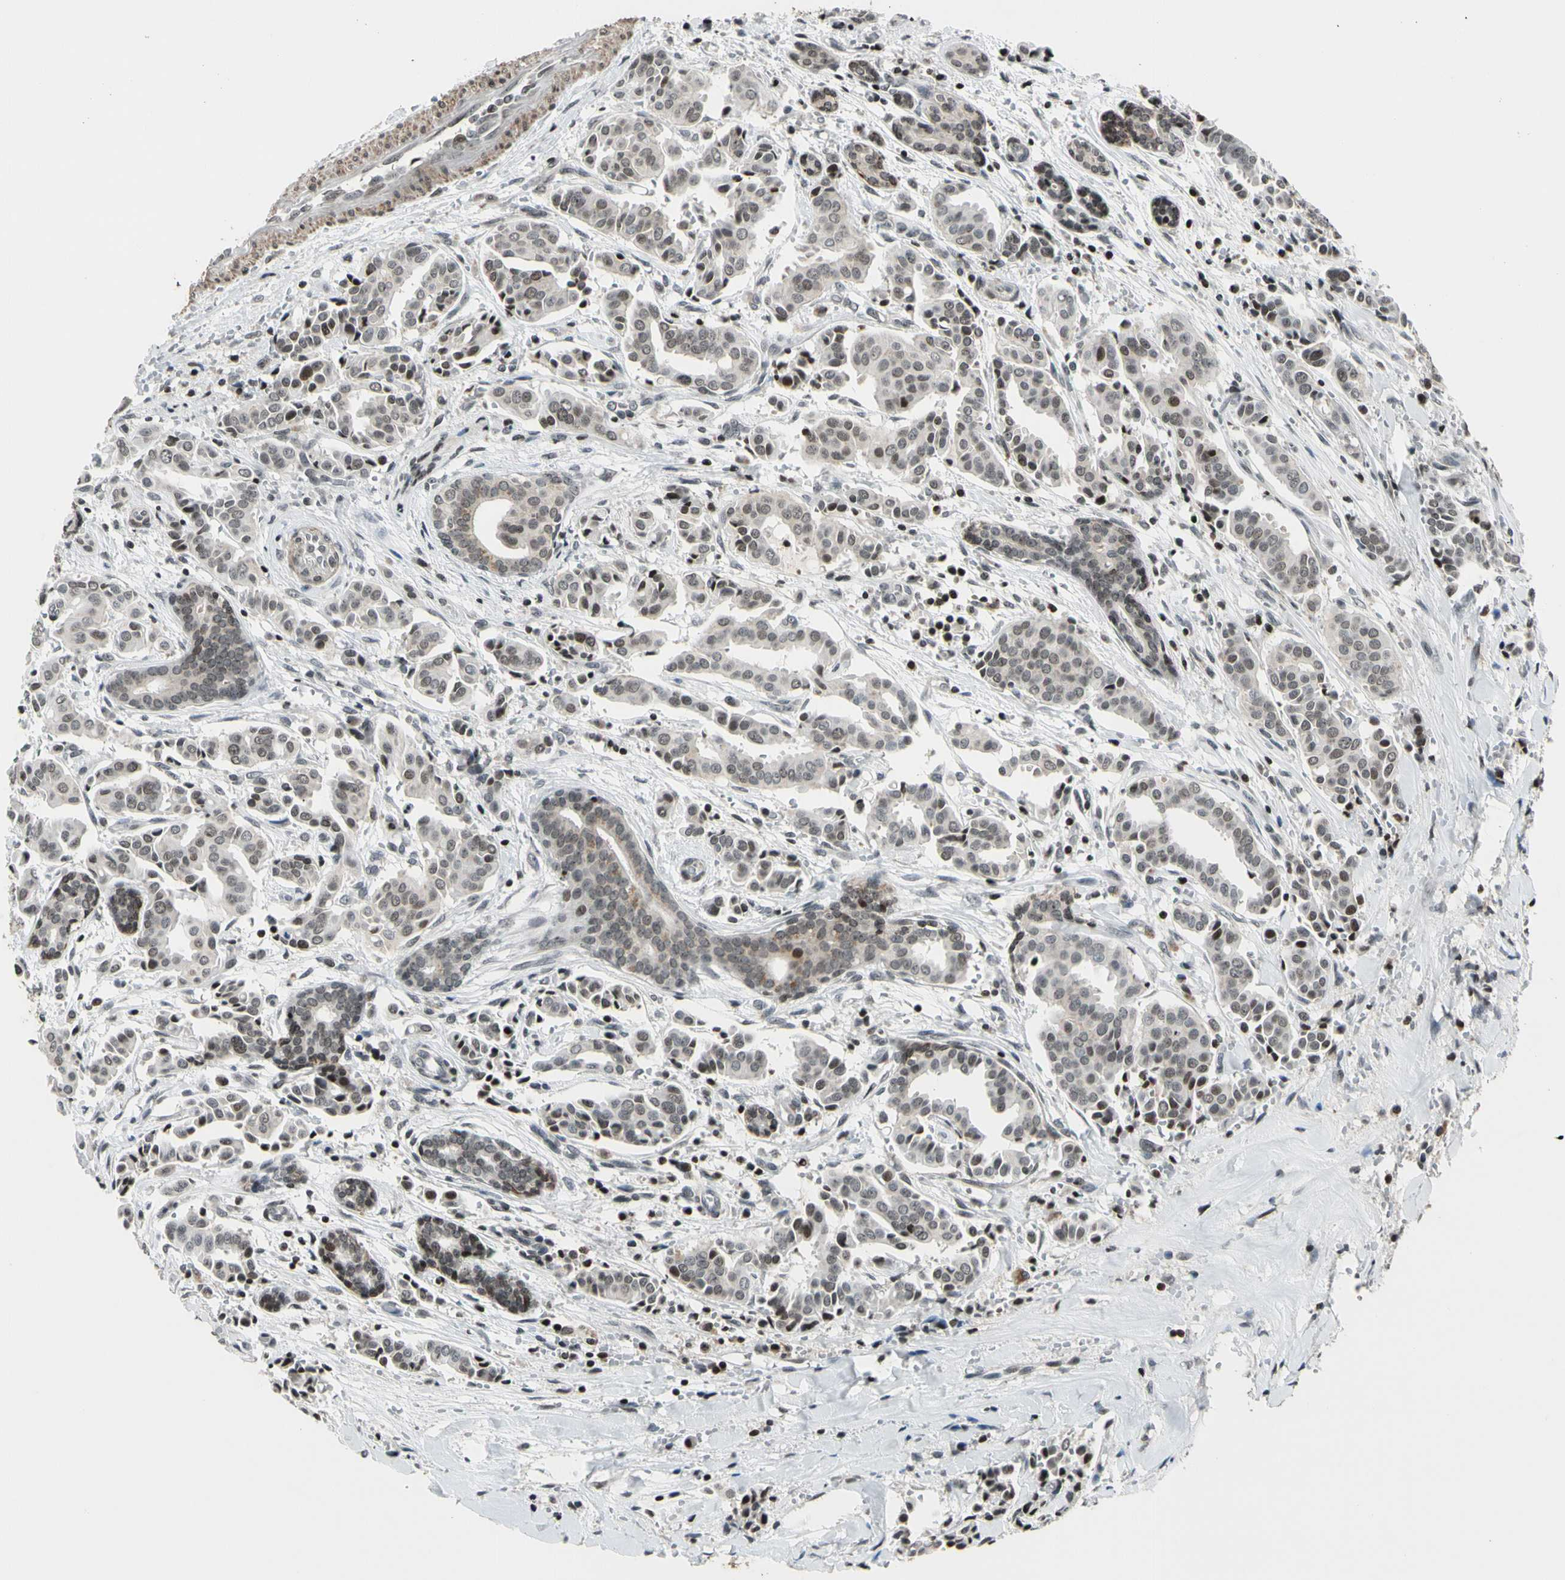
{"staining": {"intensity": "weak", "quantity": "25%-75%", "location": "cytoplasmic/membranous,nuclear"}, "tissue": "head and neck cancer", "cell_type": "Tumor cells", "image_type": "cancer", "snomed": [{"axis": "morphology", "description": "Adenocarcinoma, NOS"}, {"axis": "topography", "description": "Salivary gland"}, {"axis": "topography", "description": "Head-Neck"}], "caption": "Brown immunohistochemical staining in human head and neck cancer (adenocarcinoma) displays weak cytoplasmic/membranous and nuclear positivity in approximately 25%-75% of tumor cells.", "gene": "TSHZ3", "patient": {"sex": "female", "age": 59}}